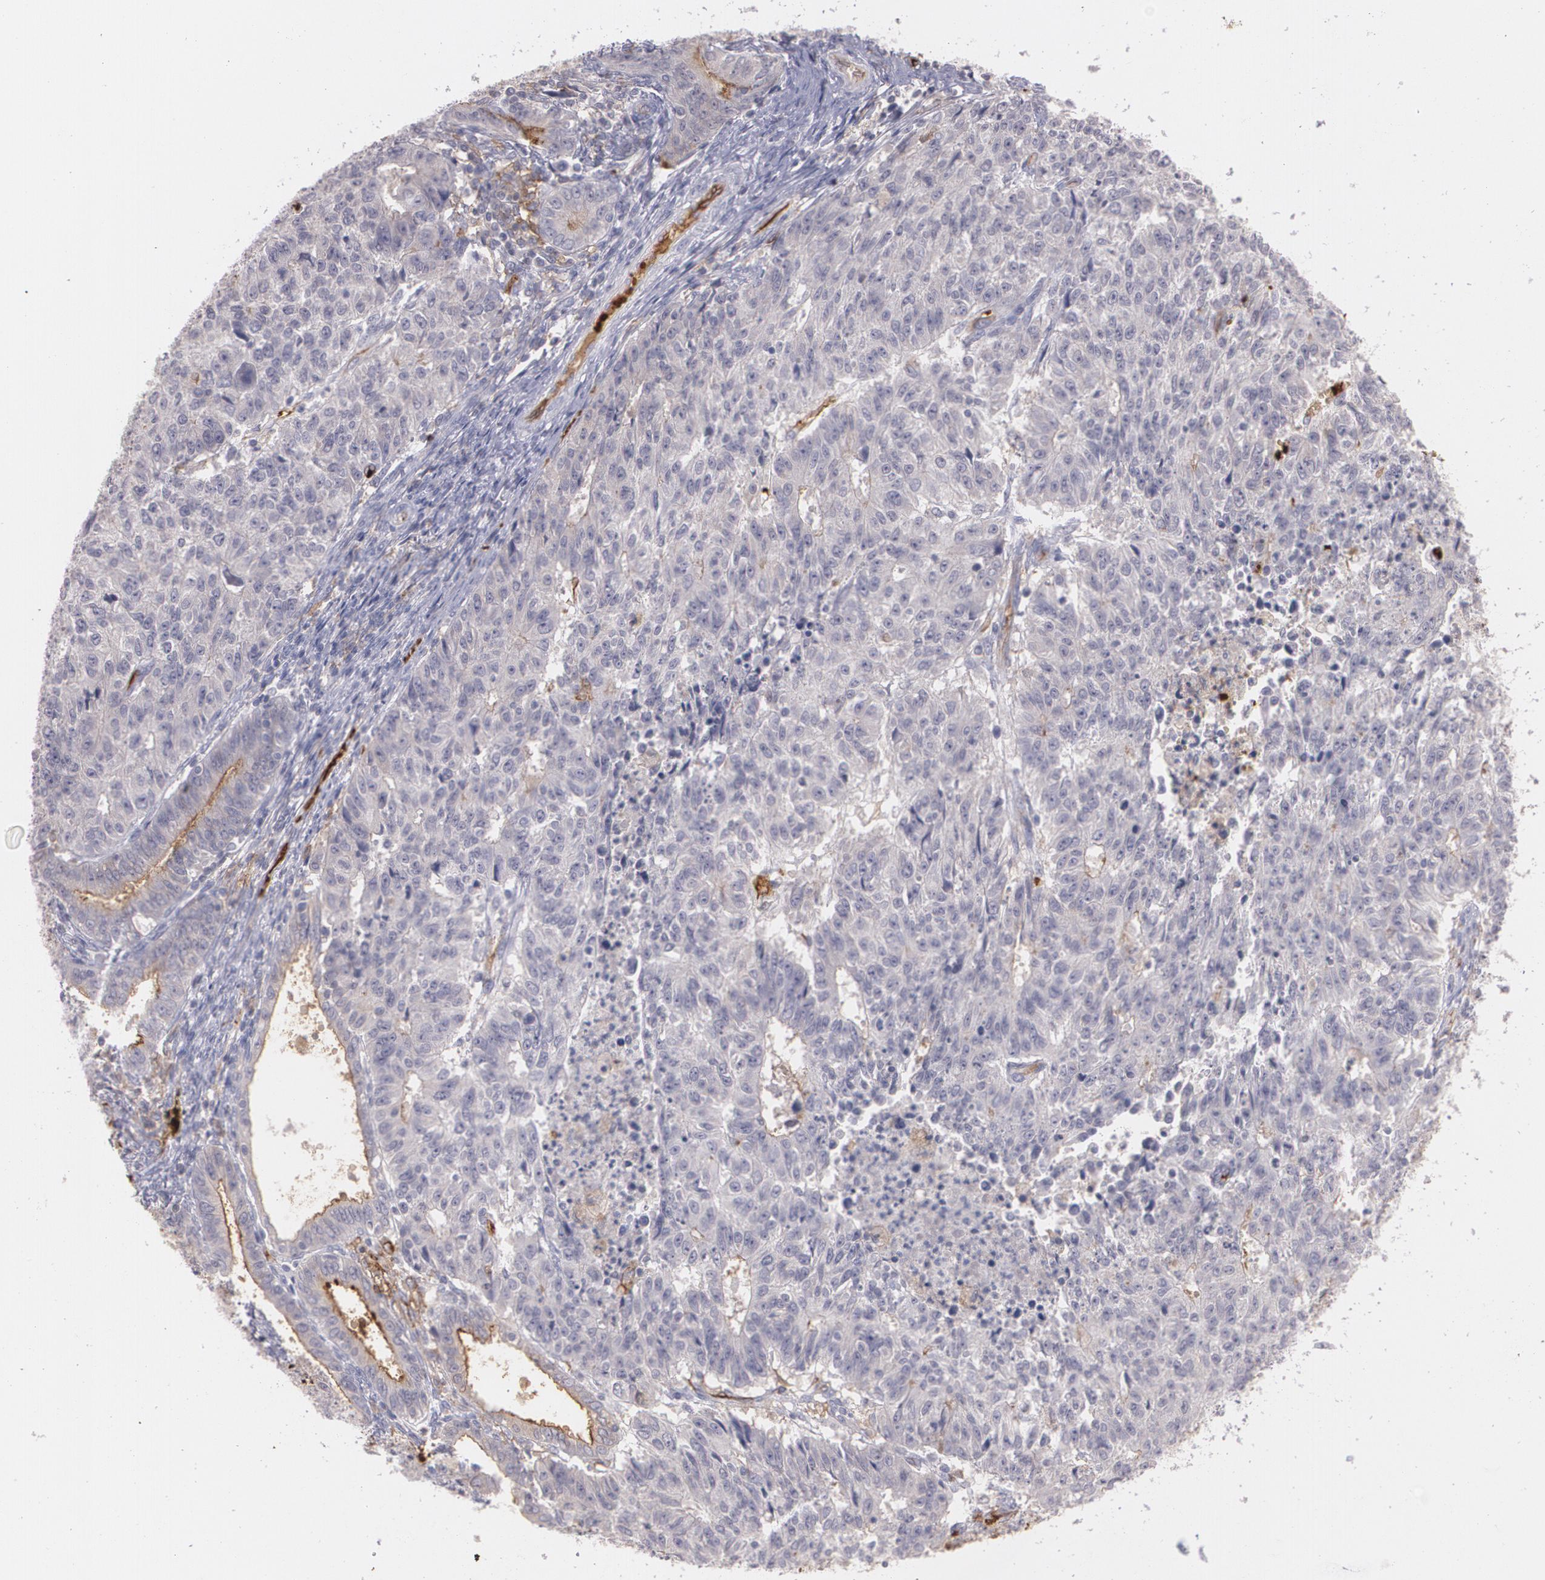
{"staining": {"intensity": "negative", "quantity": "none", "location": "none"}, "tissue": "endometrial cancer", "cell_type": "Tumor cells", "image_type": "cancer", "snomed": [{"axis": "morphology", "description": "Adenocarcinoma, NOS"}, {"axis": "topography", "description": "Endometrium"}], "caption": "An immunohistochemistry (IHC) histopathology image of adenocarcinoma (endometrial) is shown. There is no staining in tumor cells of adenocarcinoma (endometrial).", "gene": "ACE", "patient": {"sex": "female", "age": 42}}